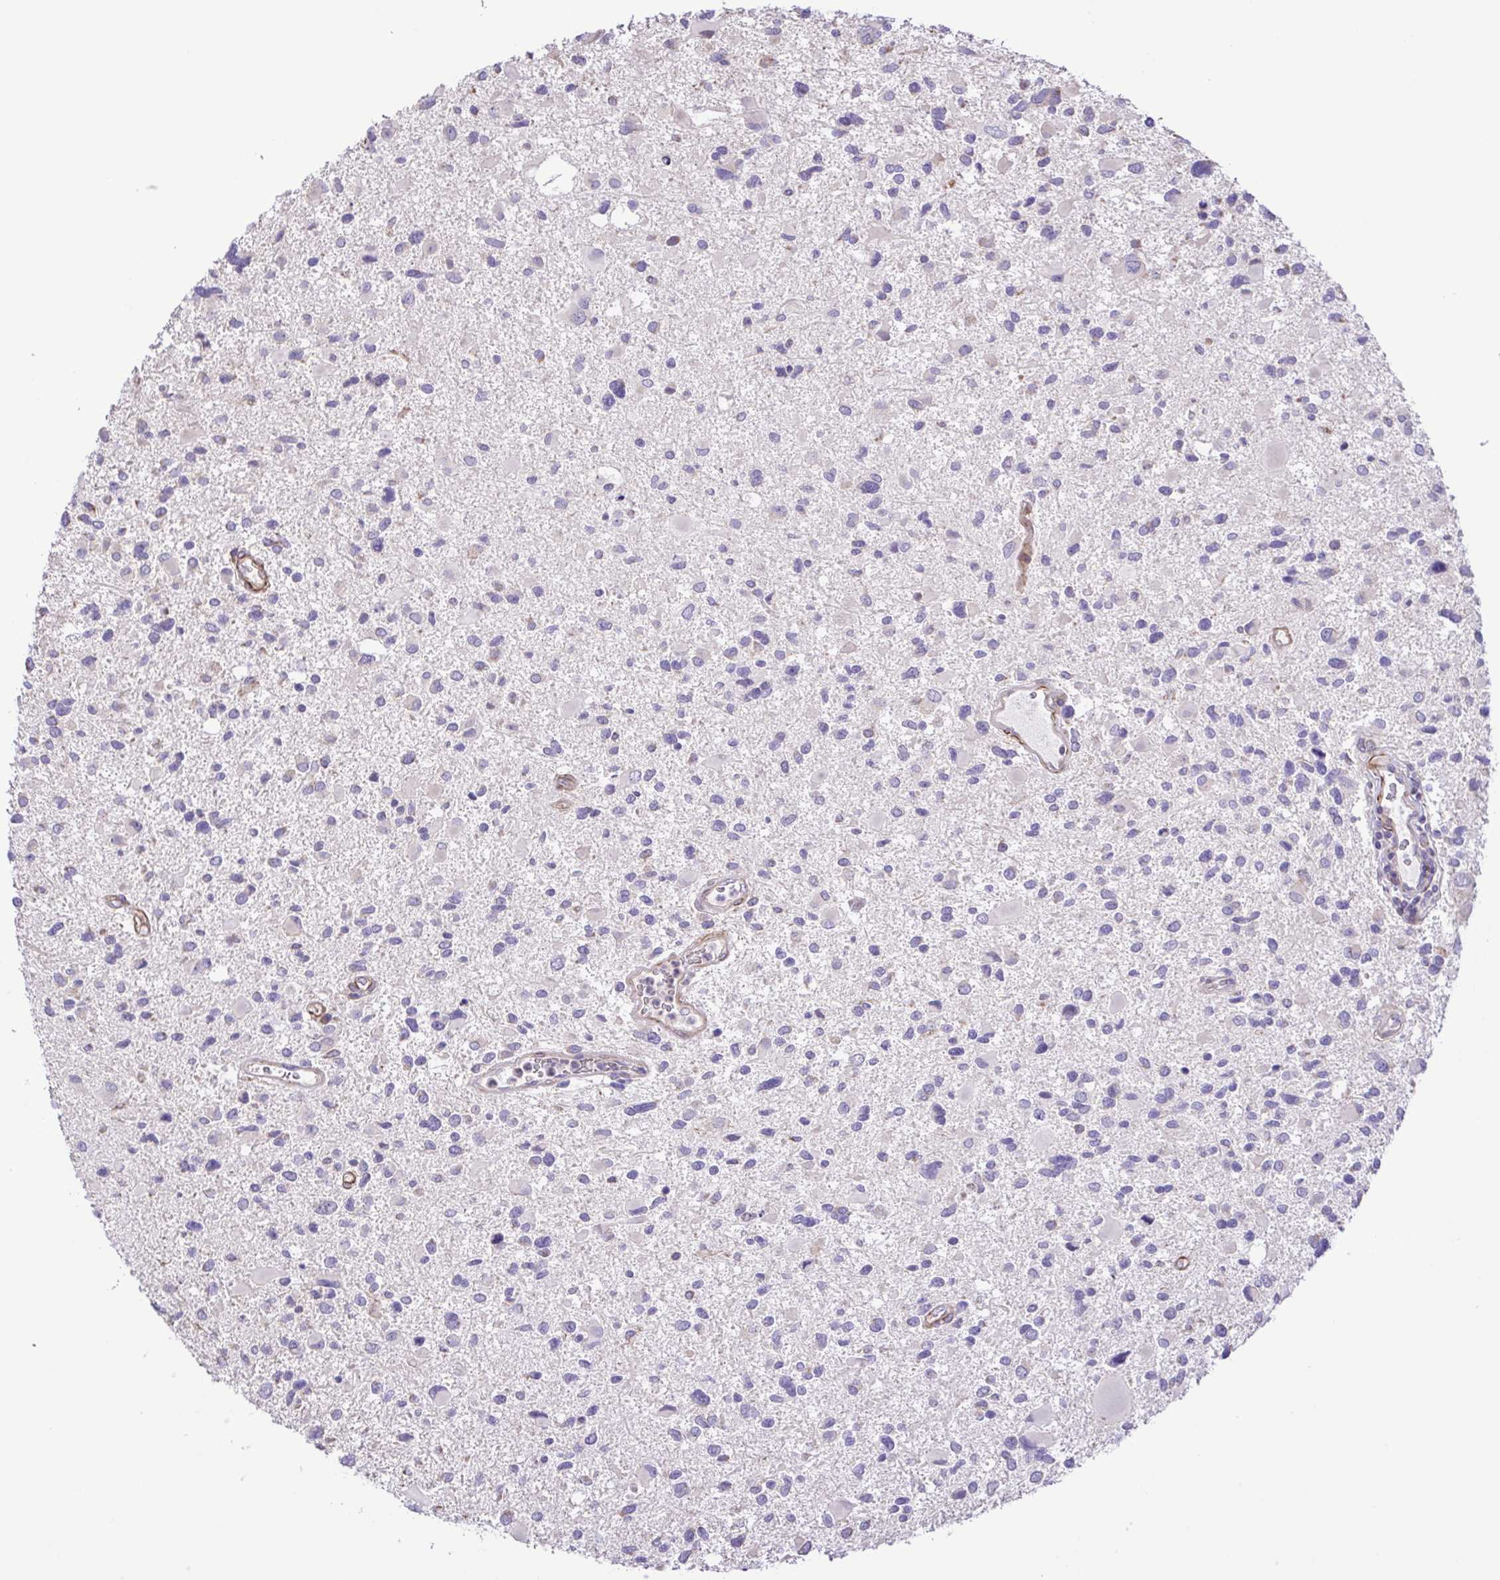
{"staining": {"intensity": "negative", "quantity": "none", "location": "none"}, "tissue": "glioma", "cell_type": "Tumor cells", "image_type": "cancer", "snomed": [{"axis": "morphology", "description": "Glioma, malignant, Low grade"}, {"axis": "topography", "description": "Brain"}], "caption": "An image of human glioma is negative for staining in tumor cells. Brightfield microscopy of immunohistochemistry stained with DAB (3,3'-diaminobenzidine) (brown) and hematoxylin (blue), captured at high magnification.", "gene": "FLT1", "patient": {"sex": "female", "age": 32}}